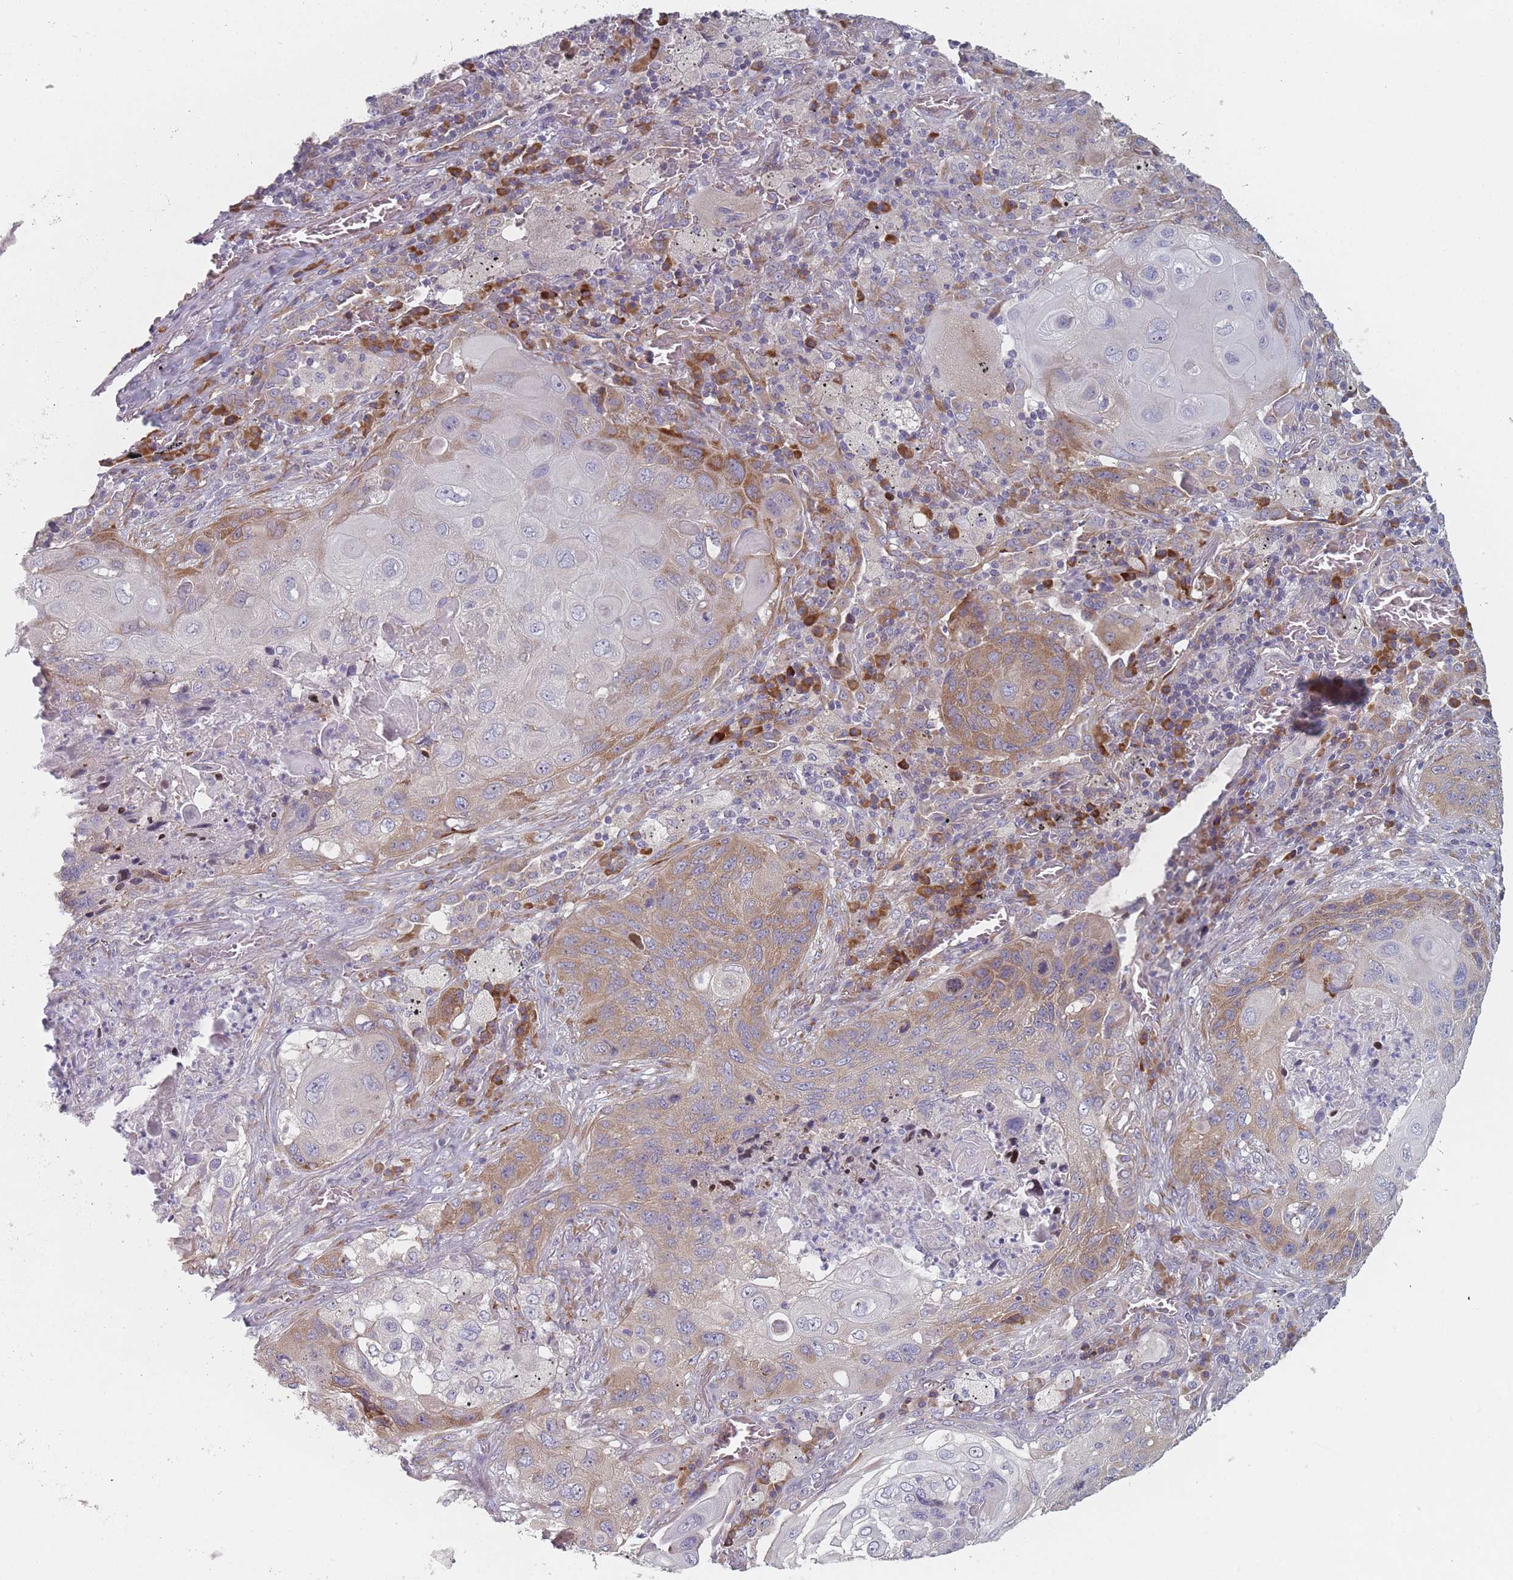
{"staining": {"intensity": "moderate", "quantity": "<25%", "location": "cytoplasmic/membranous"}, "tissue": "lung cancer", "cell_type": "Tumor cells", "image_type": "cancer", "snomed": [{"axis": "morphology", "description": "Squamous cell carcinoma, NOS"}, {"axis": "topography", "description": "Lung"}], "caption": "An IHC histopathology image of neoplastic tissue is shown. Protein staining in brown shows moderate cytoplasmic/membranous positivity in squamous cell carcinoma (lung) within tumor cells.", "gene": "CACNG5", "patient": {"sex": "female", "age": 63}}